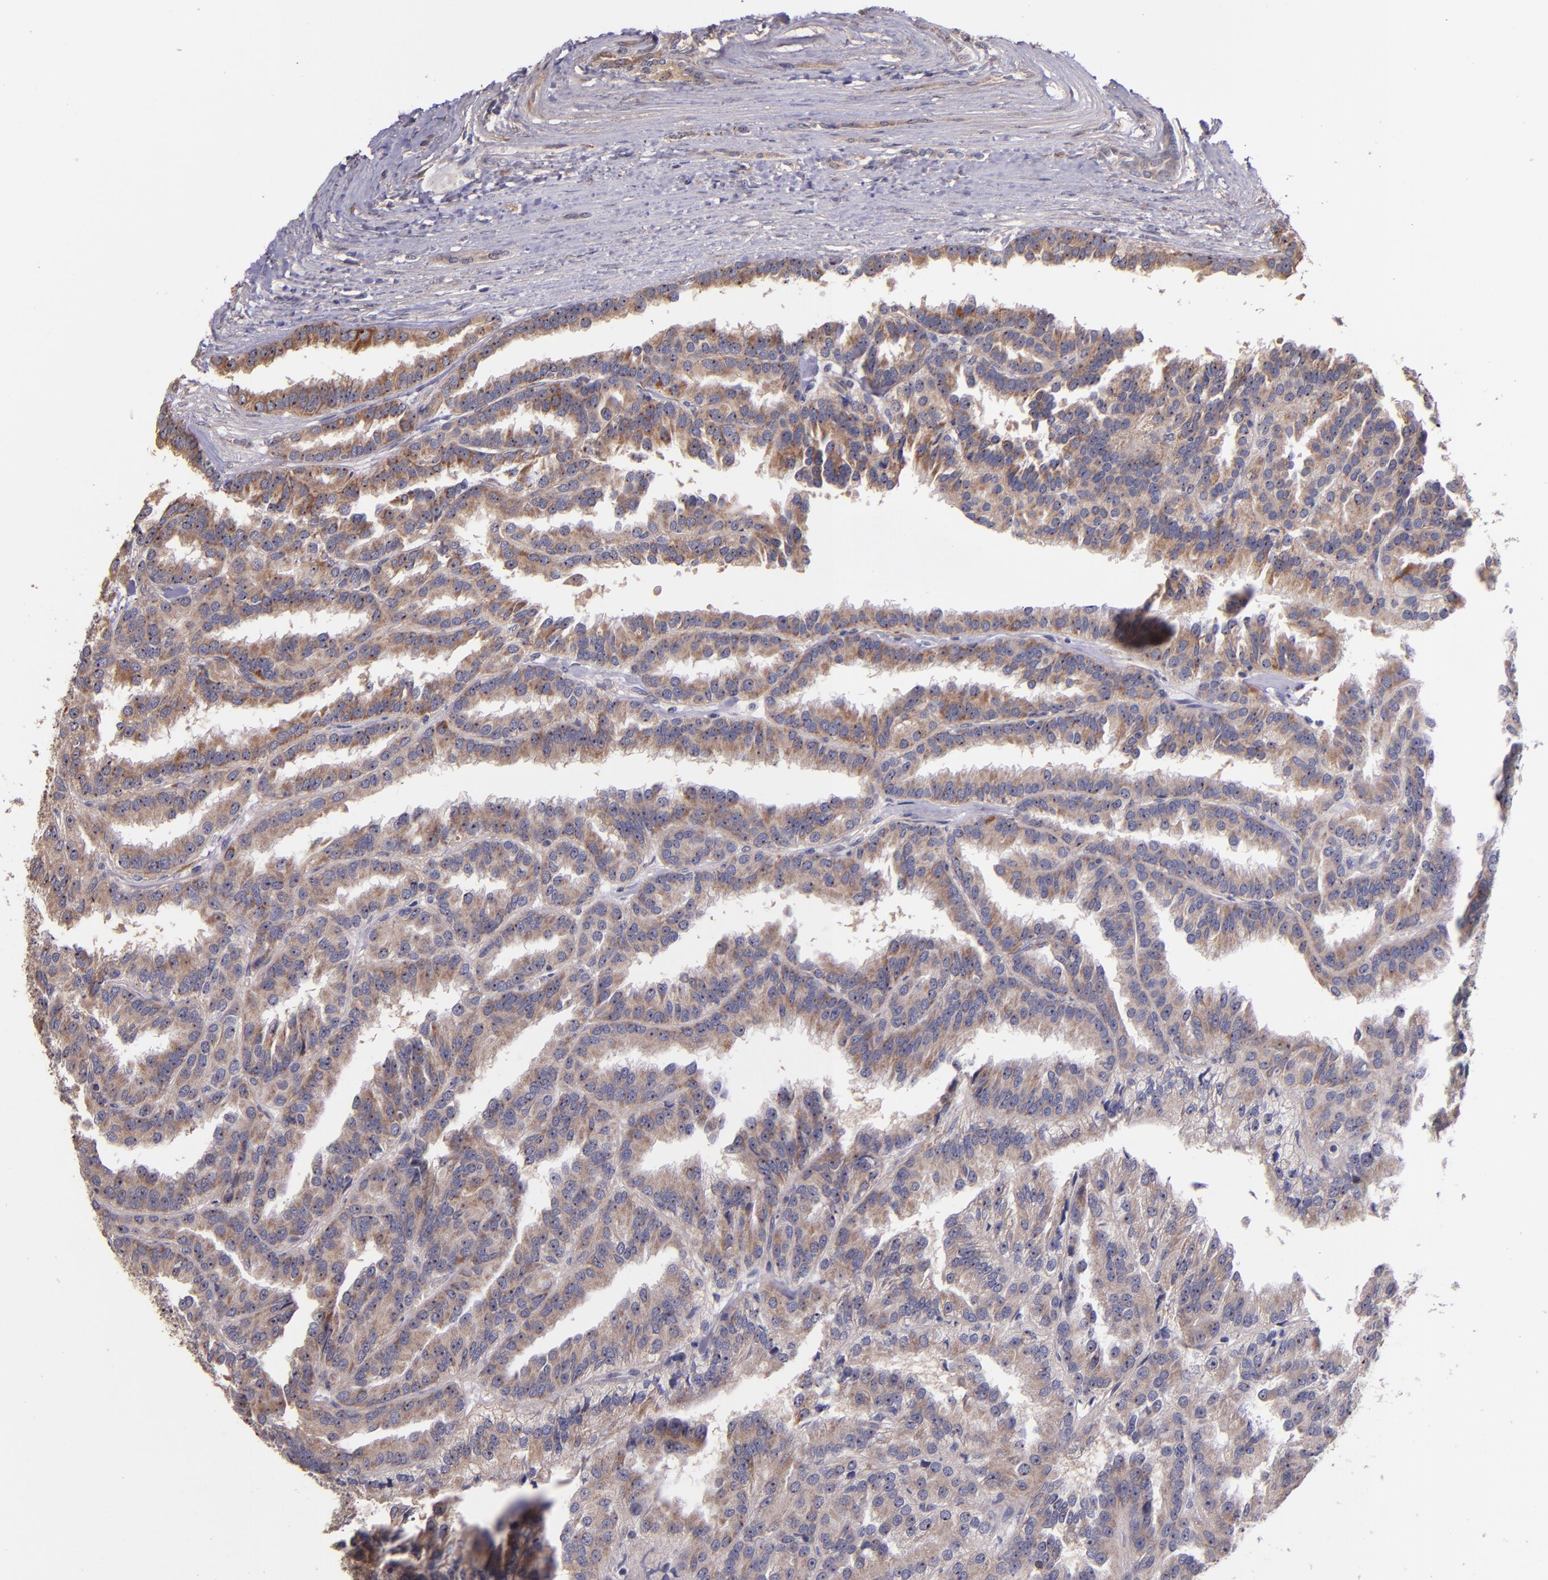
{"staining": {"intensity": "moderate", "quantity": "25%-75%", "location": "cytoplasmic/membranous"}, "tissue": "renal cancer", "cell_type": "Tumor cells", "image_type": "cancer", "snomed": [{"axis": "morphology", "description": "Adenocarcinoma, NOS"}, {"axis": "topography", "description": "Kidney"}], "caption": "Tumor cells demonstrate medium levels of moderate cytoplasmic/membranous expression in about 25%-75% of cells in human renal cancer.", "gene": "SHC1", "patient": {"sex": "male", "age": 46}}